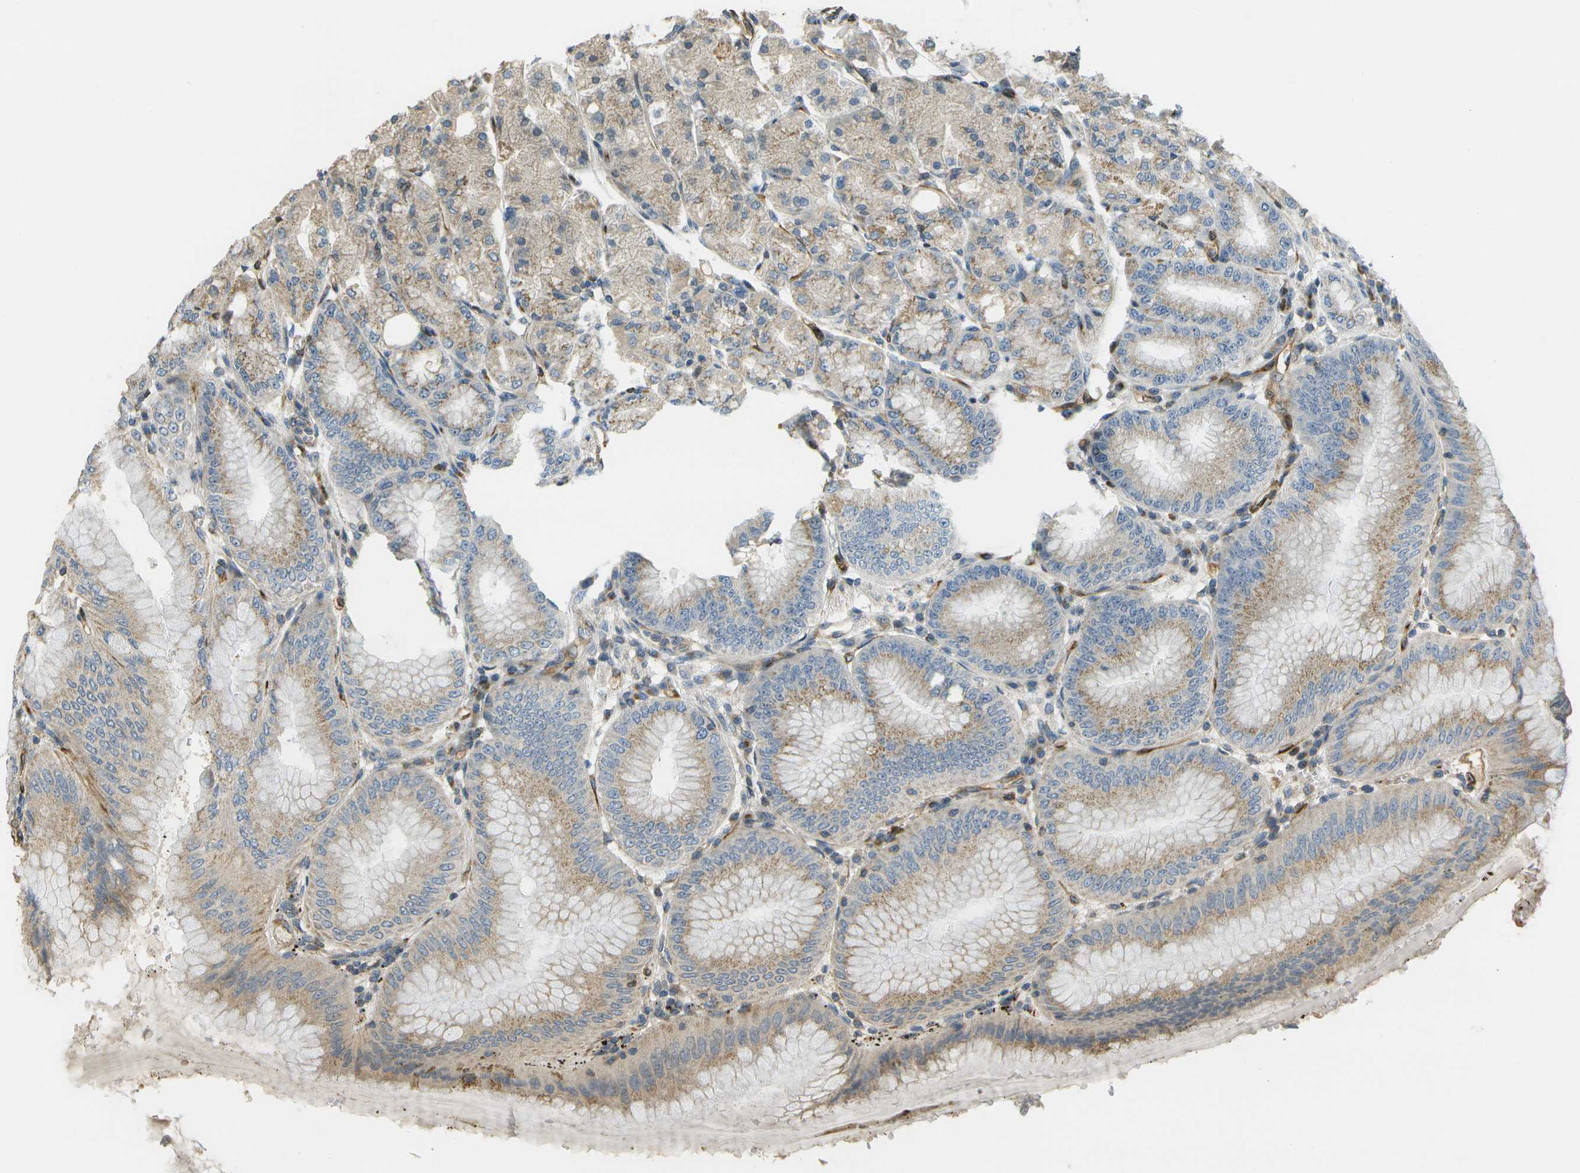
{"staining": {"intensity": "moderate", "quantity": ">75%", "location": "cytoplasmic/membranous"}, "tissue": "stomach", "cell_type": "Glandular cells", "image_type": "normal", "snomed": [{"axis": "morphology", "description": "Normal tissue, NOS"}, {"axis": "topography", "description": "Stomach, lower"}], "caption": "A micrograph of human stomach stained for a protein demonstrates moderate cytoplasmic/membranous brown staining in glandular cells.", "gene": "LRP12", "patient": {"sex": "male", "age": 71}}